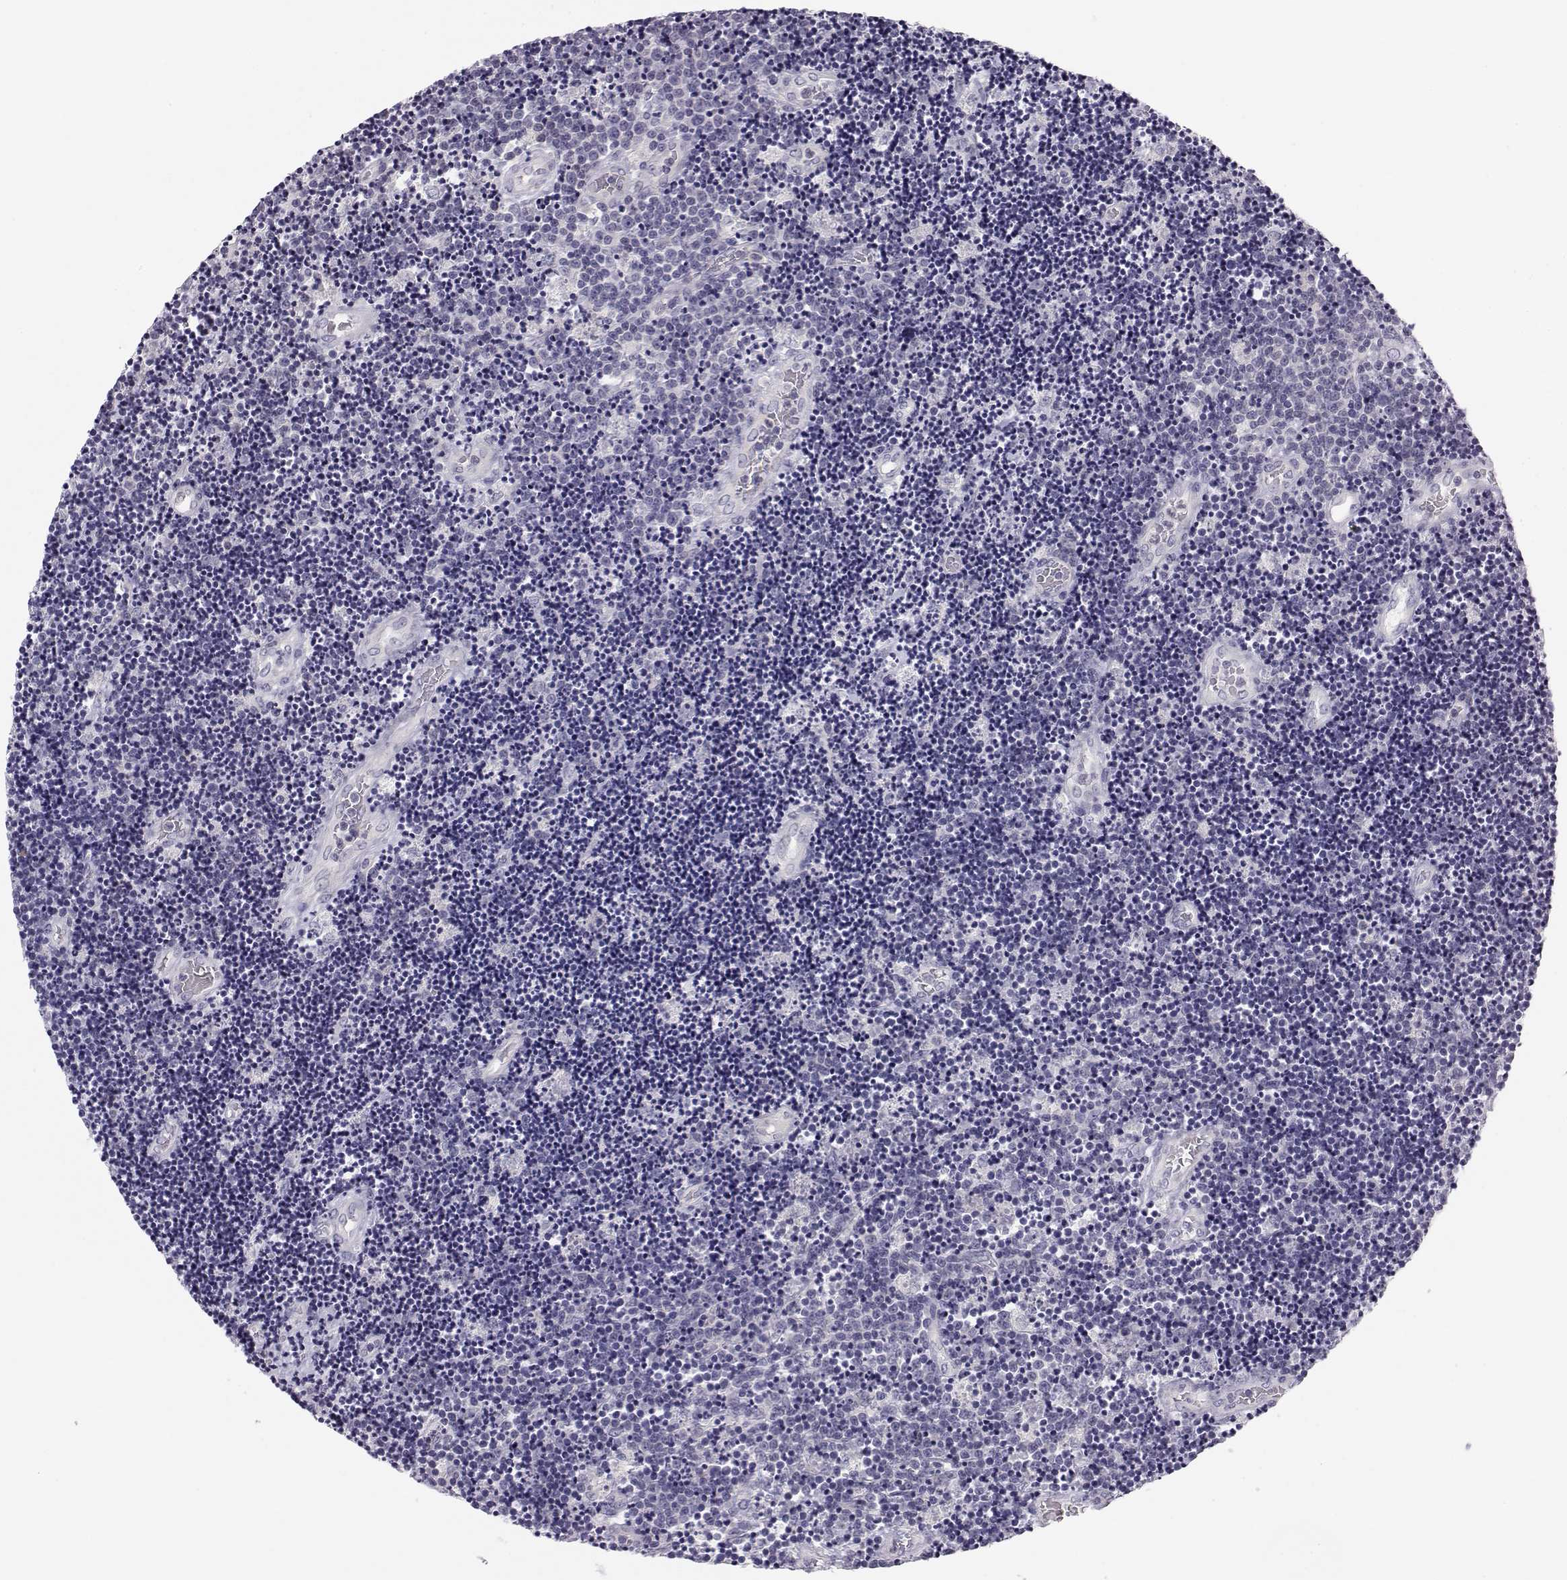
{"staining": {"intensity": "negative", "quantity": "none", "location": "none"}, "tissue": "lymphoma", "cell_type": "Tumor cells", "image_type": "cancer", "snomed": [{"axis": "morphology", "description": "Malignant lymphoma, non-Hodgkin's type, Low grade"}, {"axis": "topography", "description": "Brain"}], "caption": "This is a photomicrograph of IHC staining of malignant lymphoma, non-Hodgkin's type (low-grade), which shows no staining in tumor cells. (DAB (3,3'-diaminobenzidine) immunohistochemistry (IHC) visualized using brightfield microscopy, high magnification).", "gene": "ACSL6", "patient": {"sex": "female", "age": 66}}